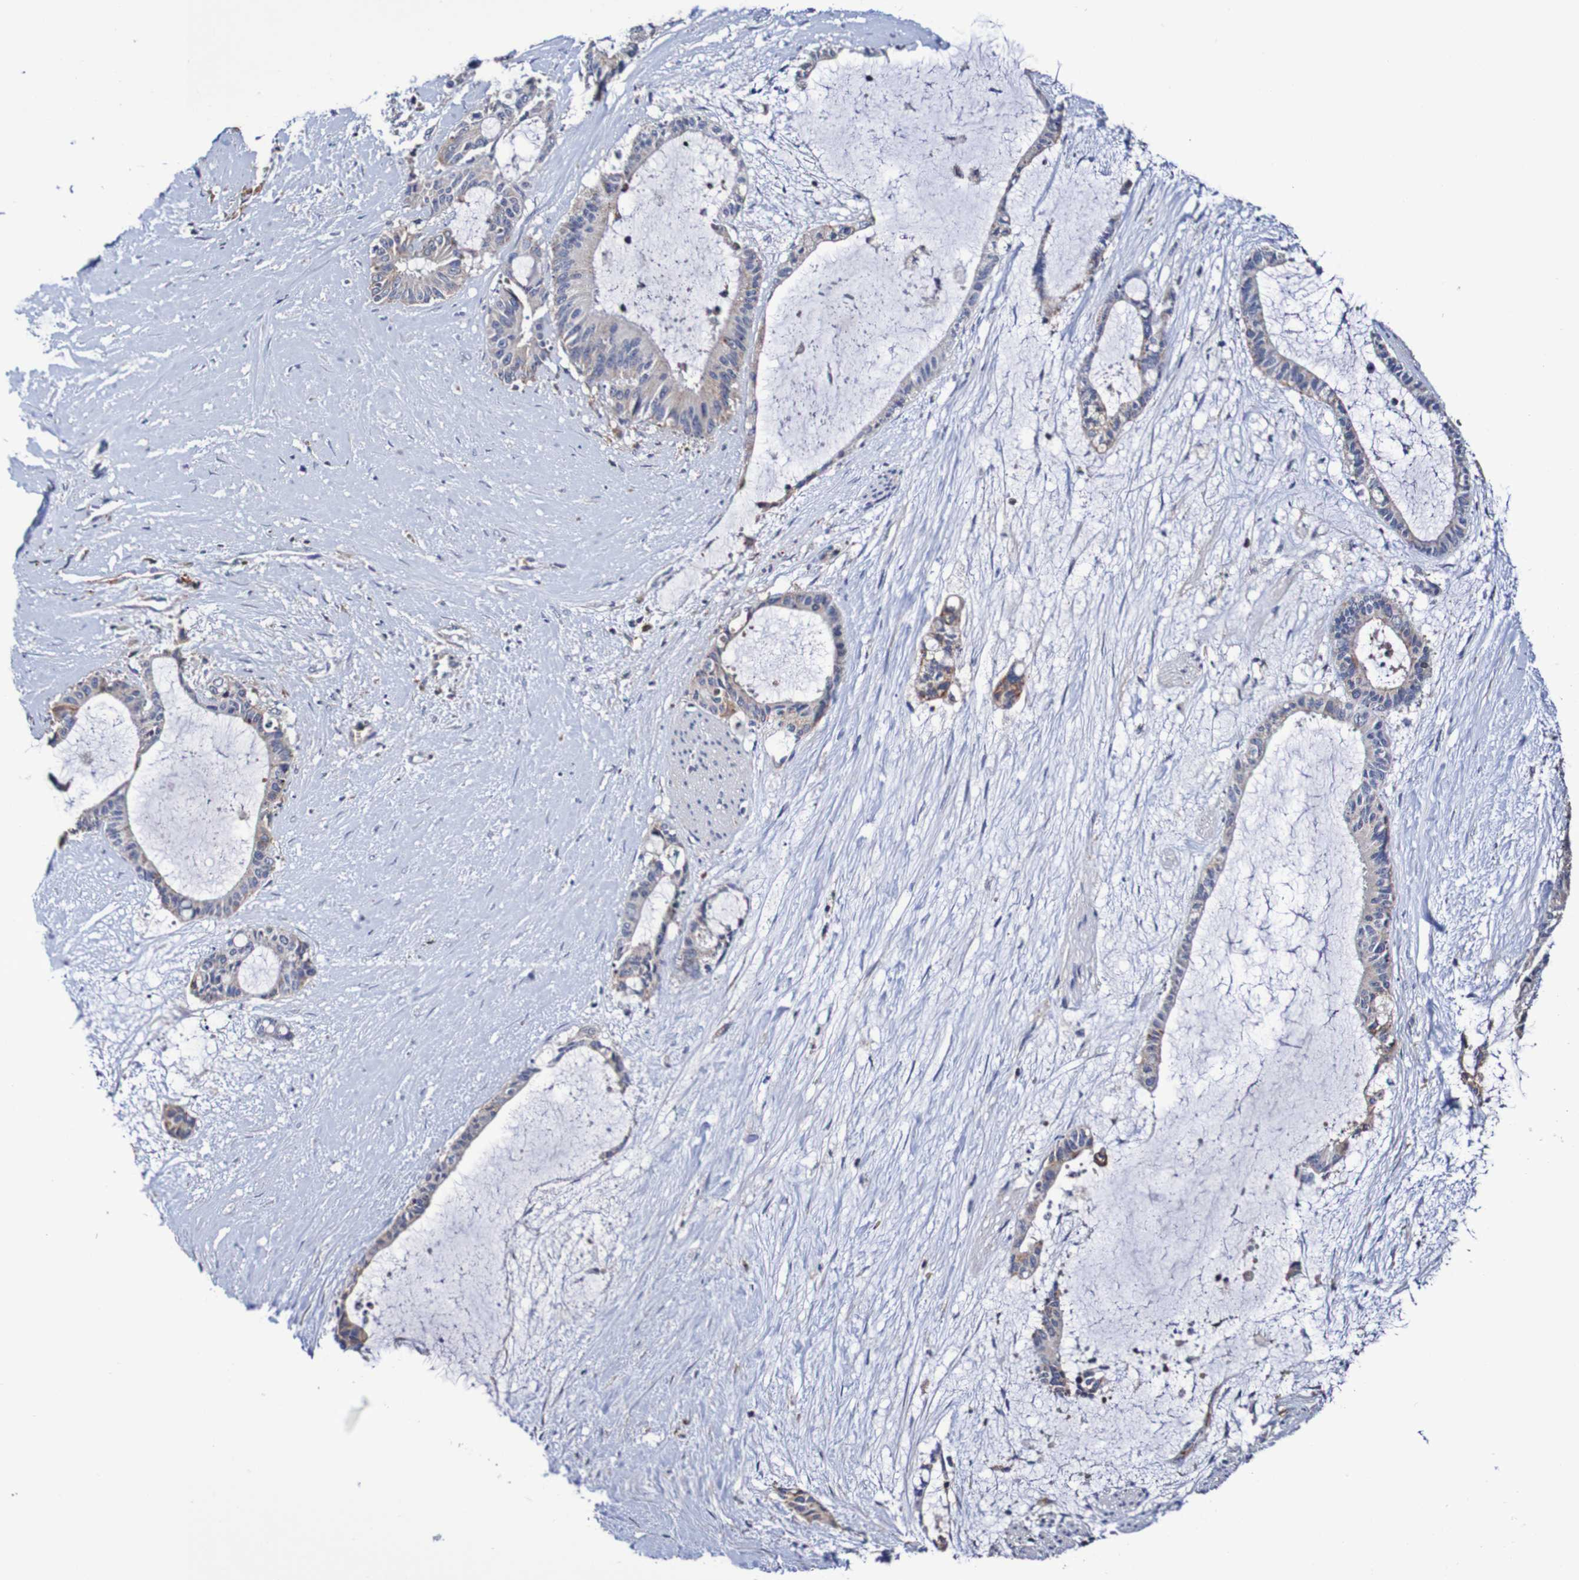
{"staining": {"intensity": "negative", "quantity": "none", "location": "none"}, "tissue": "liver cancer", "cell_type": "Tumor cells", "image_type": "cancer", "snomed": [{"axis": "morphology", "description": "Cholangiocarcinoma"}, {"axis": "topography", "description": "Liver"}], "caption": "Liver cholangiocarcinoma stained for a protein using immunohistochemistry (IHC) displays no positivity tumor cells.", "gene": "WNT4", "patient": {"sex": "female", "age": 73}}